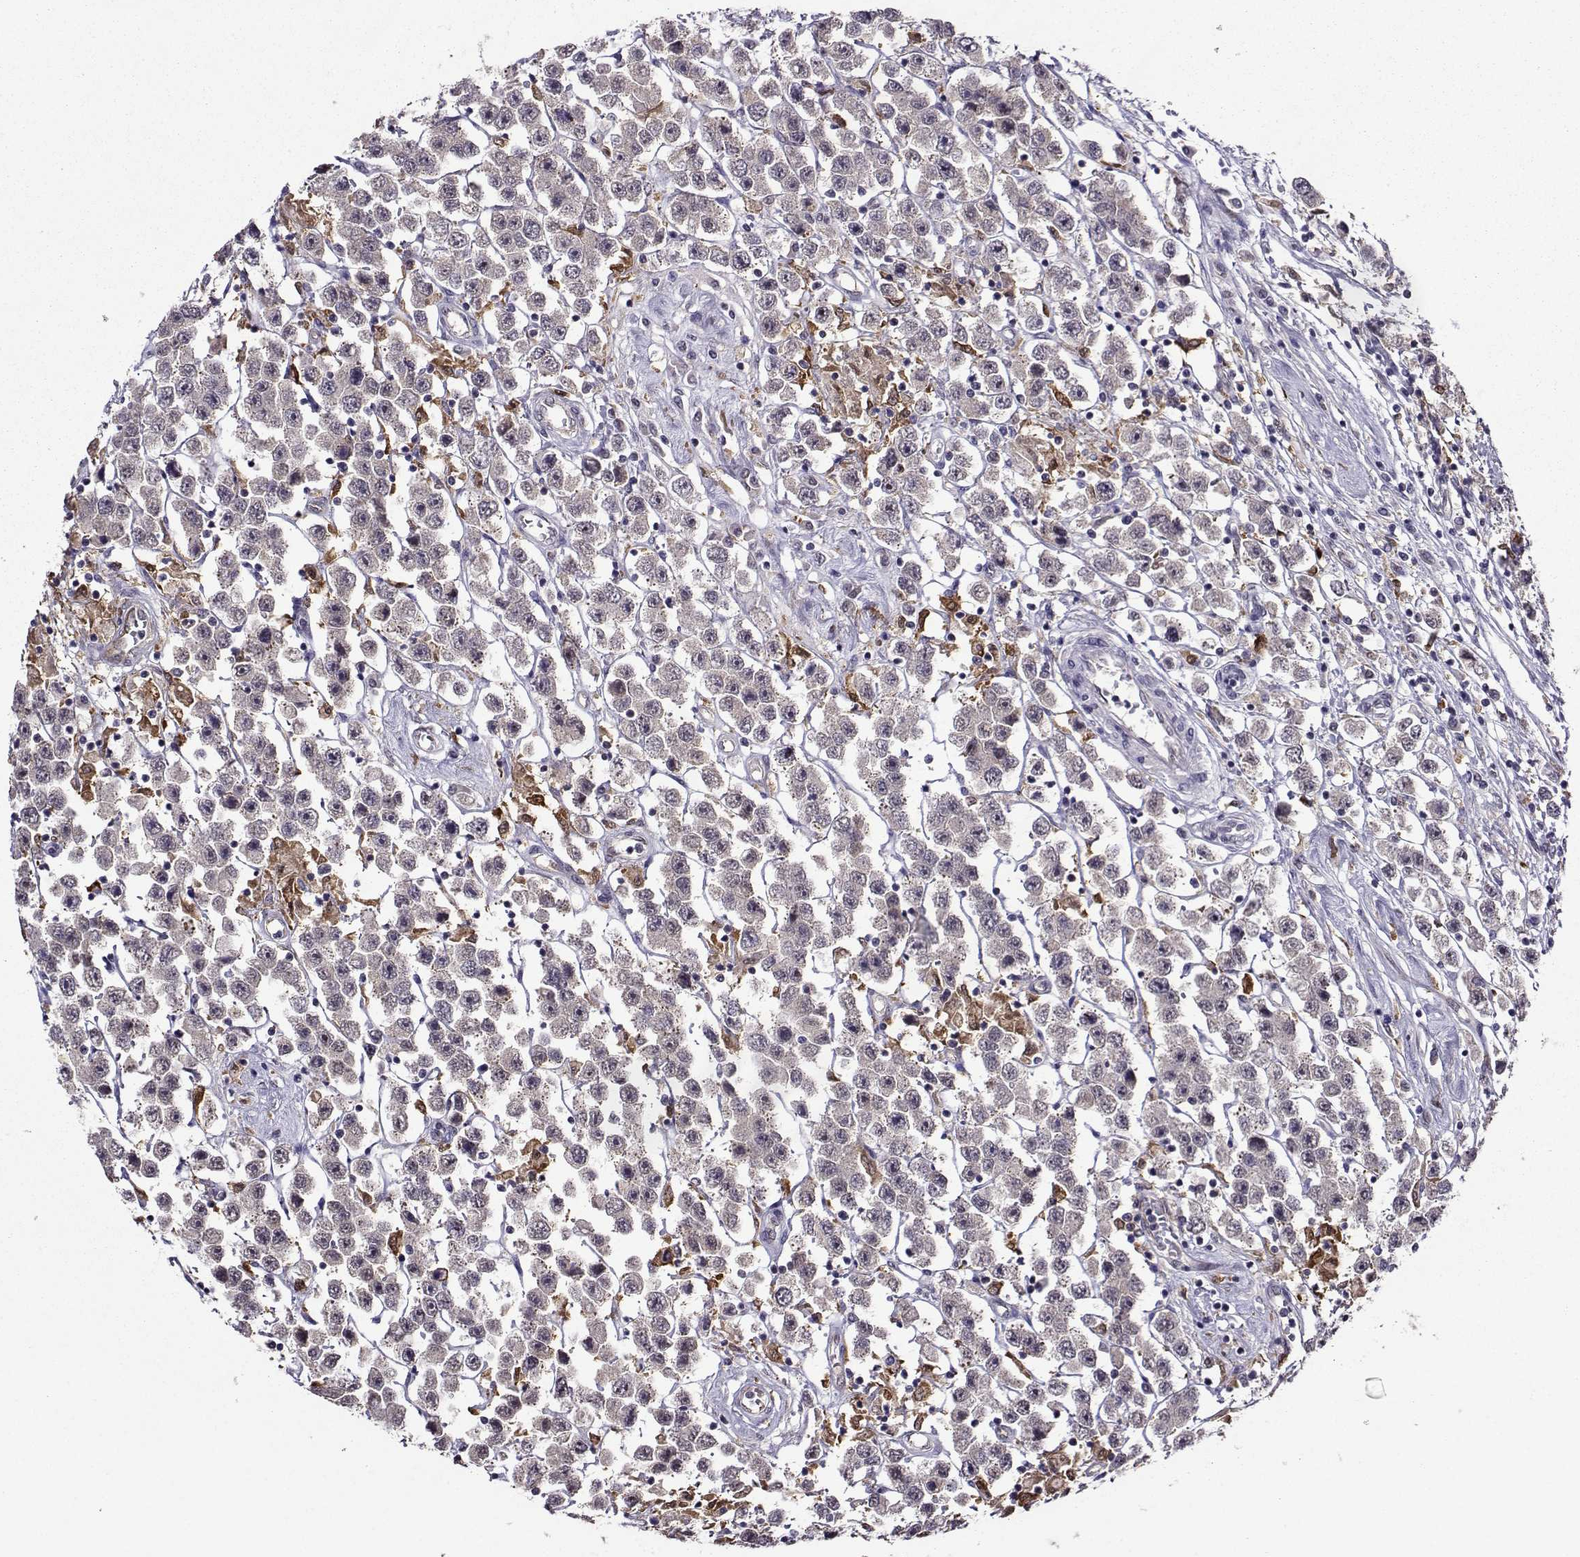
{"staining": {"intensity": "negative", "quantity": "none", "location": "none"}, "tissue": "testis cancer", "cell_type": "Tumor cells", "image_type": "cancer", "snomed": [{"axis": "morphology", "description": "Seminoma, NOS"}, {"axis": "topography", "description": "Testis"}], "caption": "Protein analysis of seminoma (testis) exhibits no significant positivity in tumor cells. (DAB (3,3'-diaminobenzidine) IHC, high magnification).", "gene": "DDX20", "patient": {"sex": "male", "age": 45}}